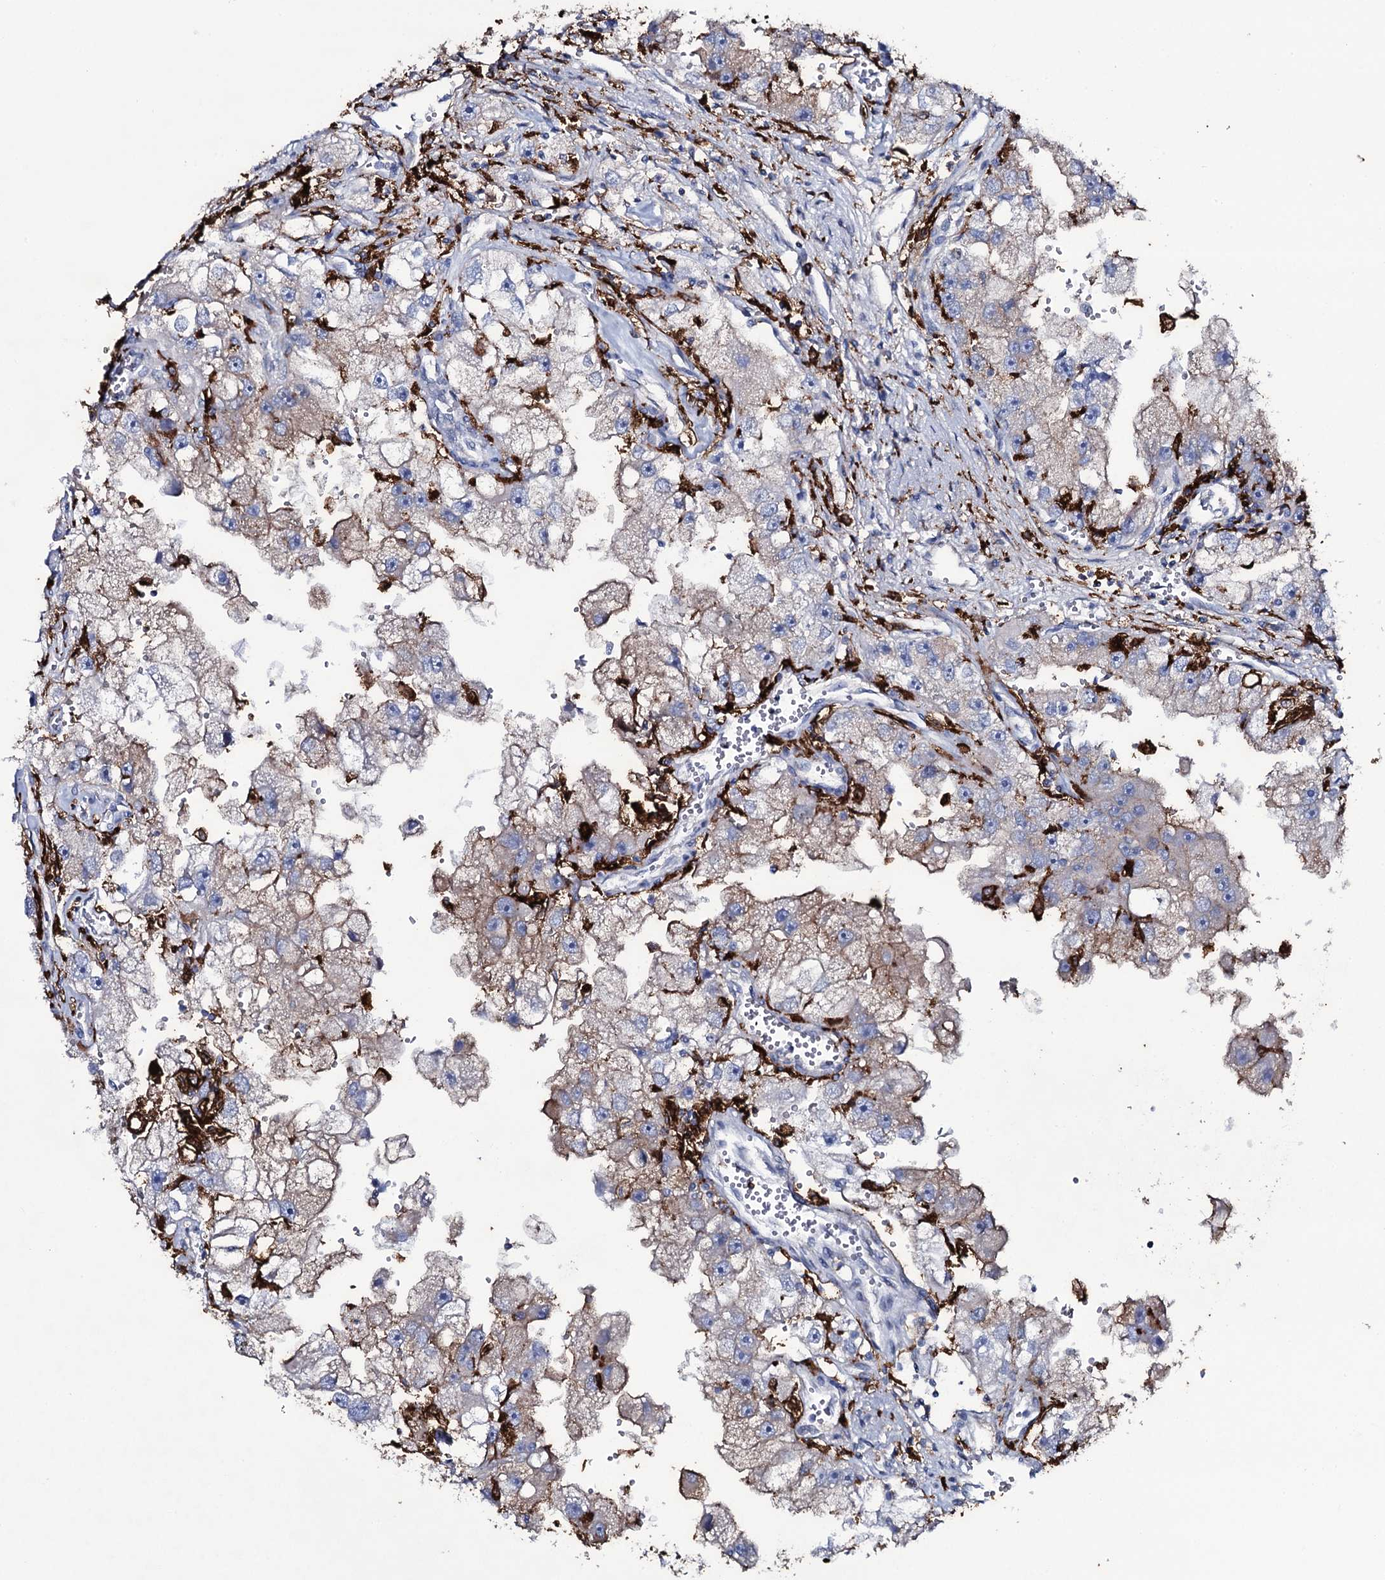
{"staining": {"intensity": "weak", "quantity": "25%-75%", "location": "cytoplasmic/membranous"}, "tissue": "renal cancer", "cell_type": "Tumor cells", "image_type": "cancer", "snomed": [{"axis": "morphology", "description": "Adenocarcinoma, NOS"}, {"axis": "topography", "description": "Kidney"}], "caption": "Weak cytoplasmic/membranous positivity for a protein is seen in about 25%-75% of tumor cells of renal cancer (adenocarcinoma) using IHC.", "gene": "OSBPL2", "patient": {"sex": "male", "age": 63}}